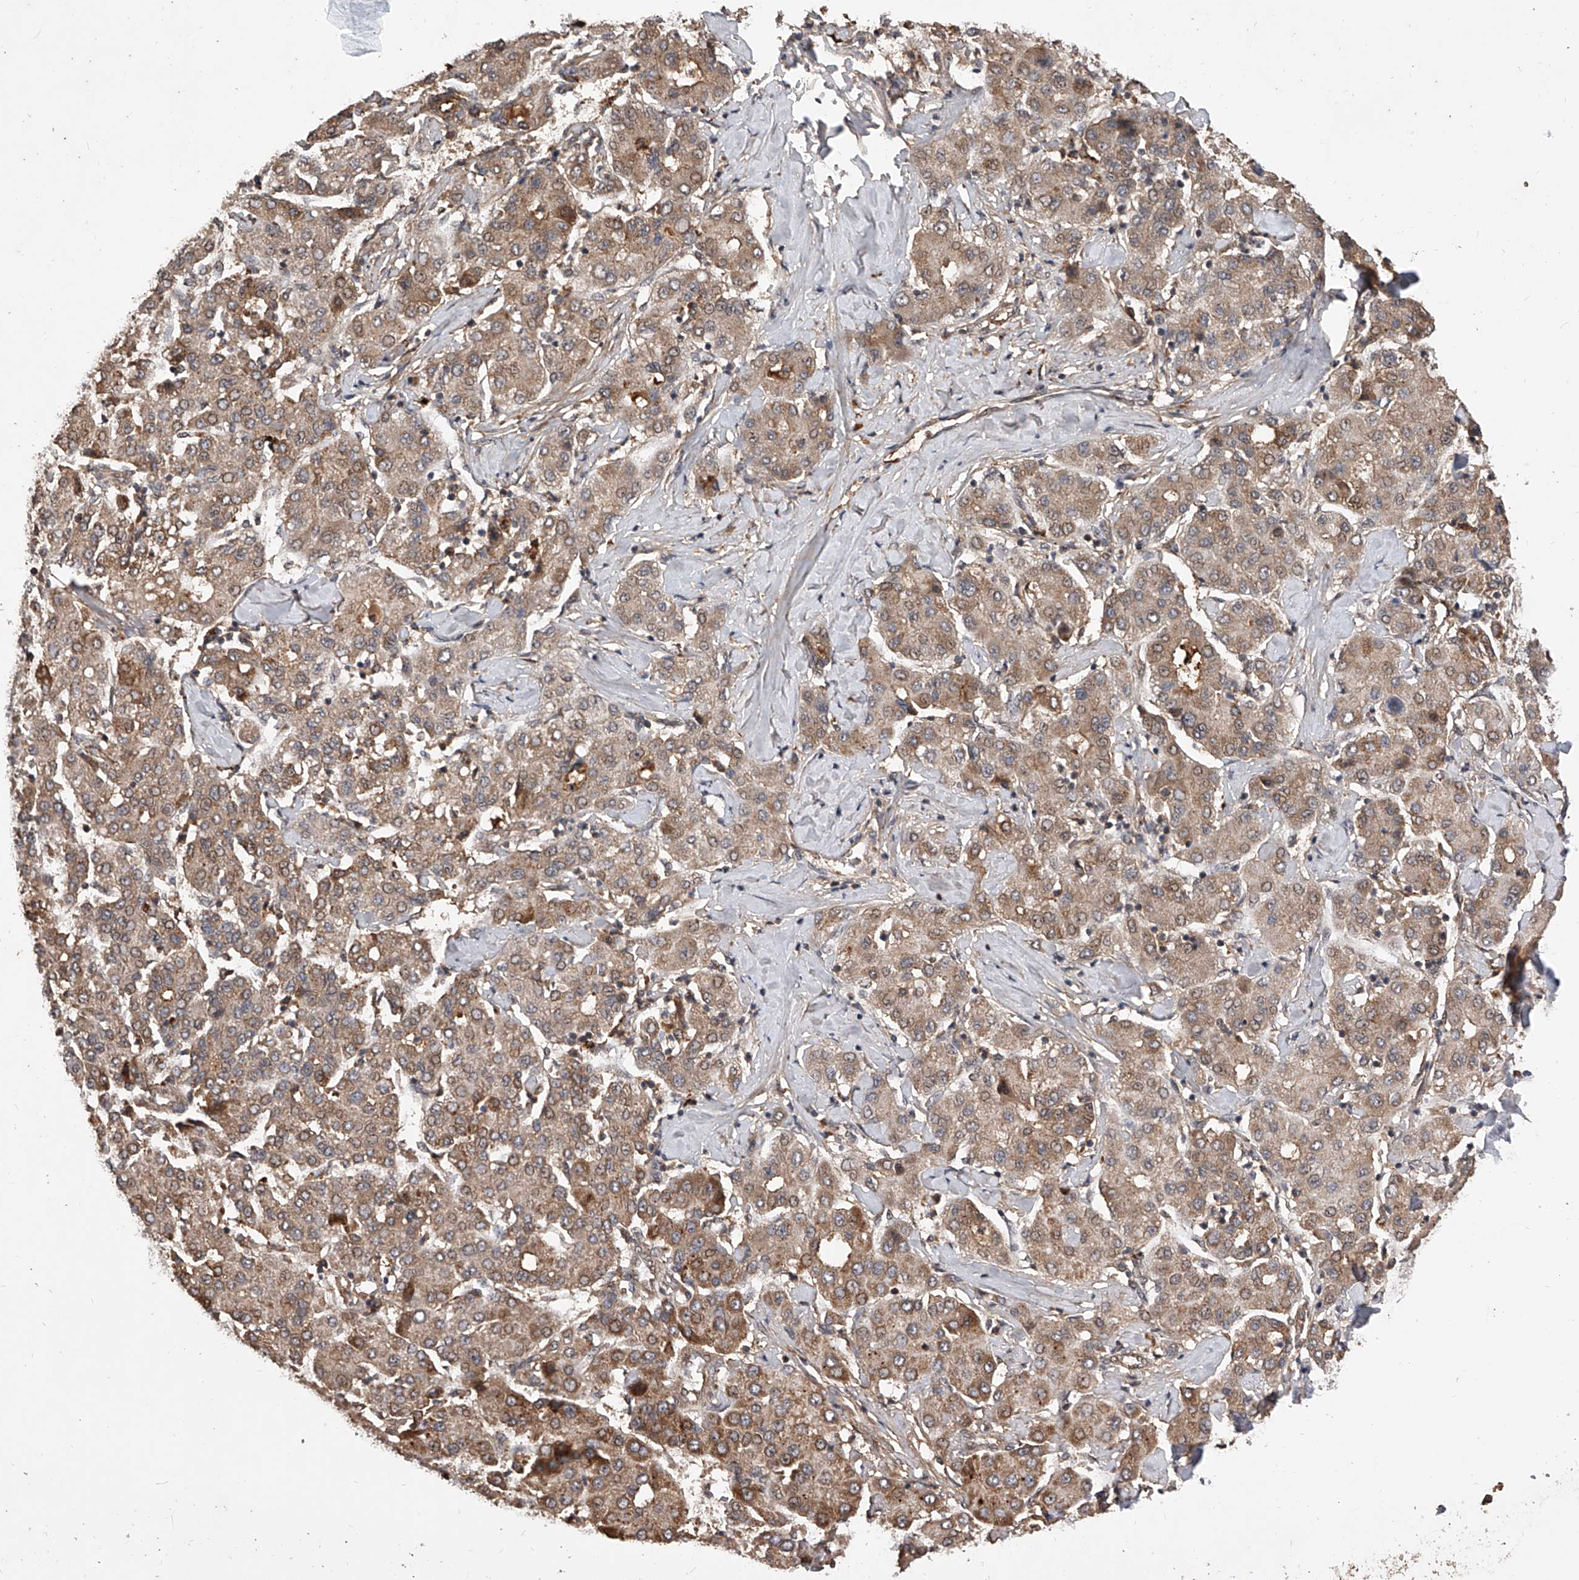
{"staining": {"intensity": "moderate", "quantity": ">75%", "location": "cytoplasmic/membranous"}, "tissue": "liver cancer", "cell_type": "Tumor cells", "image_type": "cancer", "snomed": [{"axis": "morphology", "description": "Carcinoma, Hepatocellular, NOS"}, {"axis": "topography", "description": "Liver"}], "caption": "Immunohistochemistry (DAB (3,3'-diaminobenzidine)) staining of human liver cancer (hepatocellular carcinoma) demonstrates moderate cytoplasmic/membranous protein staining in approximately >75% of tumor cells.", "gene": "CFAP410", "patient": {"sex": "male", "age": 65}}